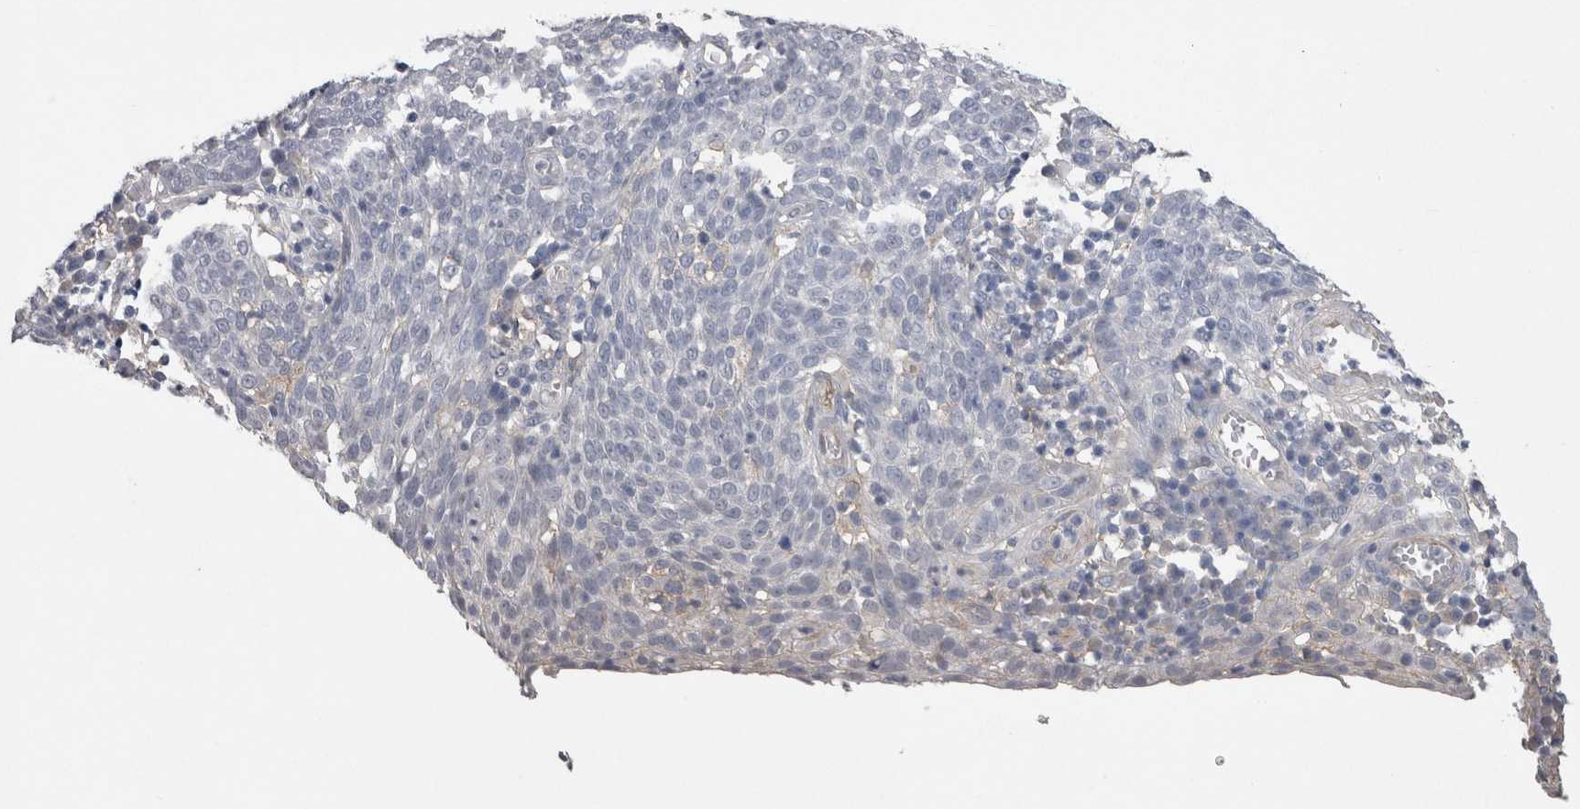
{"staining": {"intensity": "negative", "quantity": "none", "location": "none"}, "tissue": "cervical cancer", "cell_type": "Tumor cells", "image_type": "cancer", "snomed": [{"axis": "morphology", "description": "Squamous cell carcinoma, NOS"}, {"axis": "topography", "description": "Cervix"}], "caption": "This is a photomicrograph of IHC staining of cervical cancer (squamous cell carcinoma), which shows no staining in tumor cells.", "gene": "NECTIN2", "patient": {"sex": "female", "age": 34}}